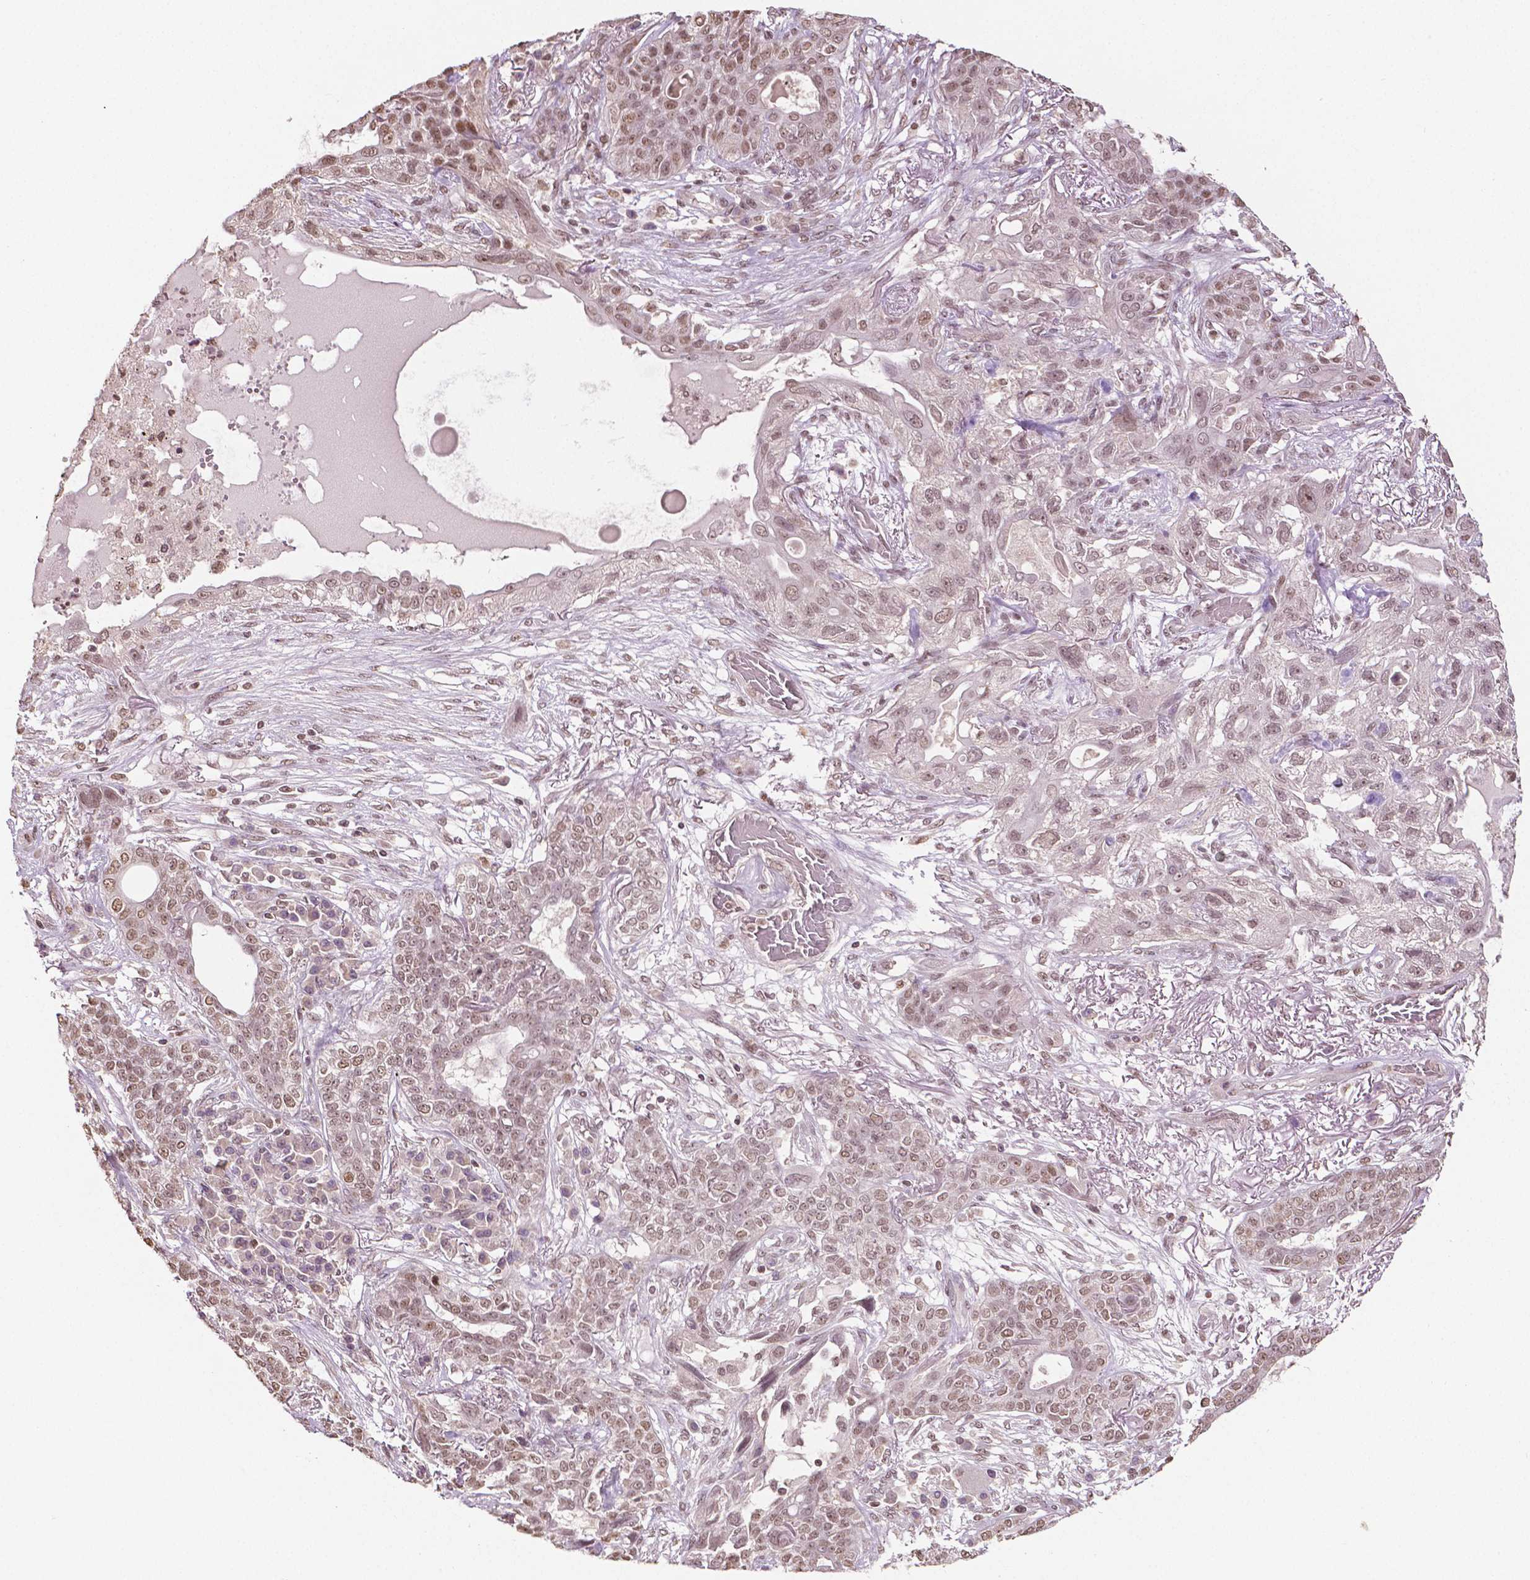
{"staining": {"intensity": "moderate", "quantity": ">75%", "location": "nuclear"}, "tissue": "lung cancer", "cell_type": "Tumor cells", "image_type": "cancer", "snomed": [{"axis": "morphology", "description": "Squamous cell carcinoma, NOS"}, {"axis": "topography", "description": "Lung"}], "caption": "The immunohistochemical stain labels moderate nuclear staining in tumor cells of lung cancer (squamous cell carcinoma) tissue. Using DAB (3,3'-diaminobenzidine) (brown) and hematoxylin (blue) stains, captured at high magnification using brightfield microscopy.", "gene": "DEK", "patient": {"sex": "female", "age": 70}}